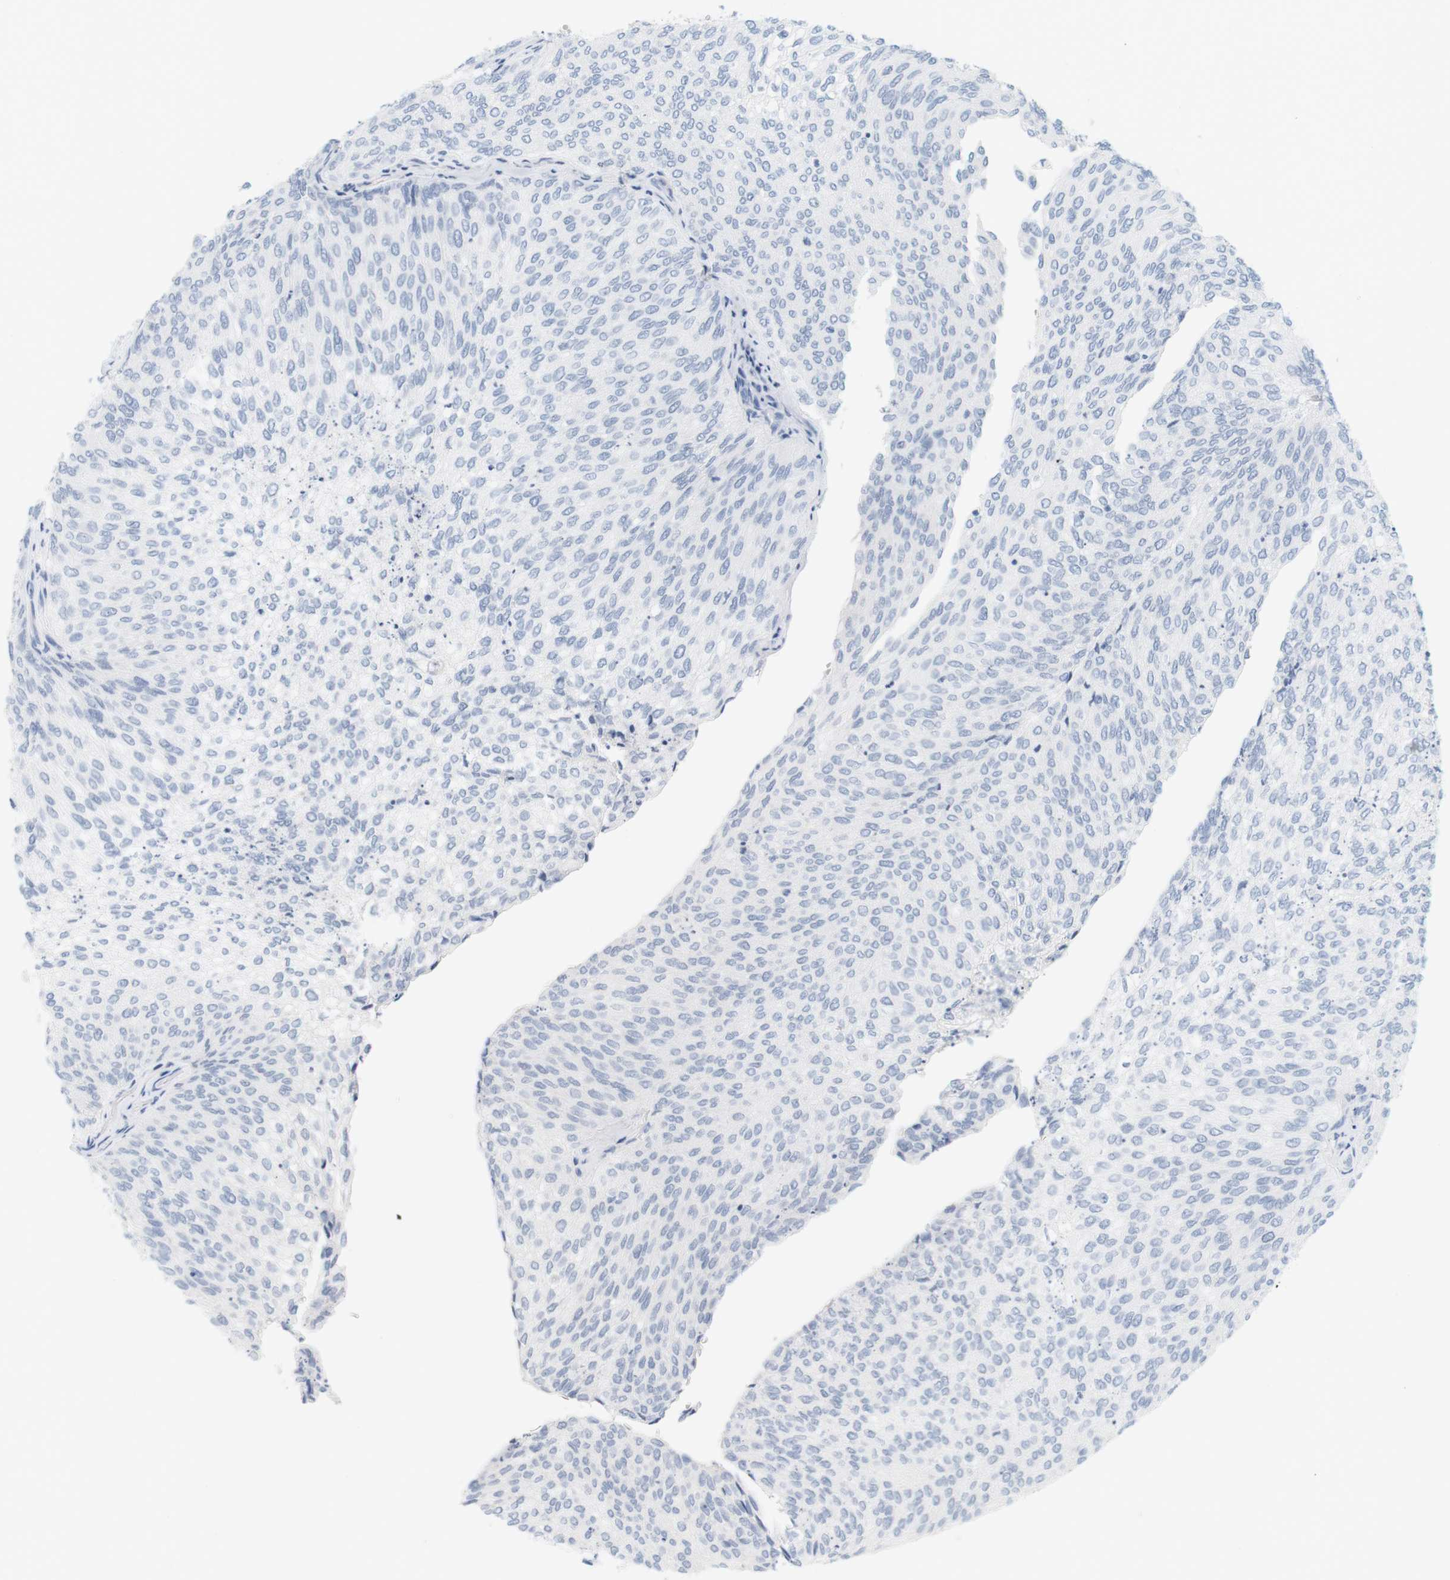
{"staining": {"intensity": "negative", "quantity": "none", "location": "none"}, "tissue": "urothelial cancer", "cell_type": "Tumor cells", "image_type": "cancer", "snomed": [{"axis": "morphology", "description": "Urothelial carcinoma, Low grade"}, {"axis": "topography", "description": "Urinary bladder"}], "caption": "DAB immunohistochemical staining of human urothelial cancer displays no significant staining in tumor cells.", "gene": "OPRM1", "patient": {"sex": "female", "age": 79}}